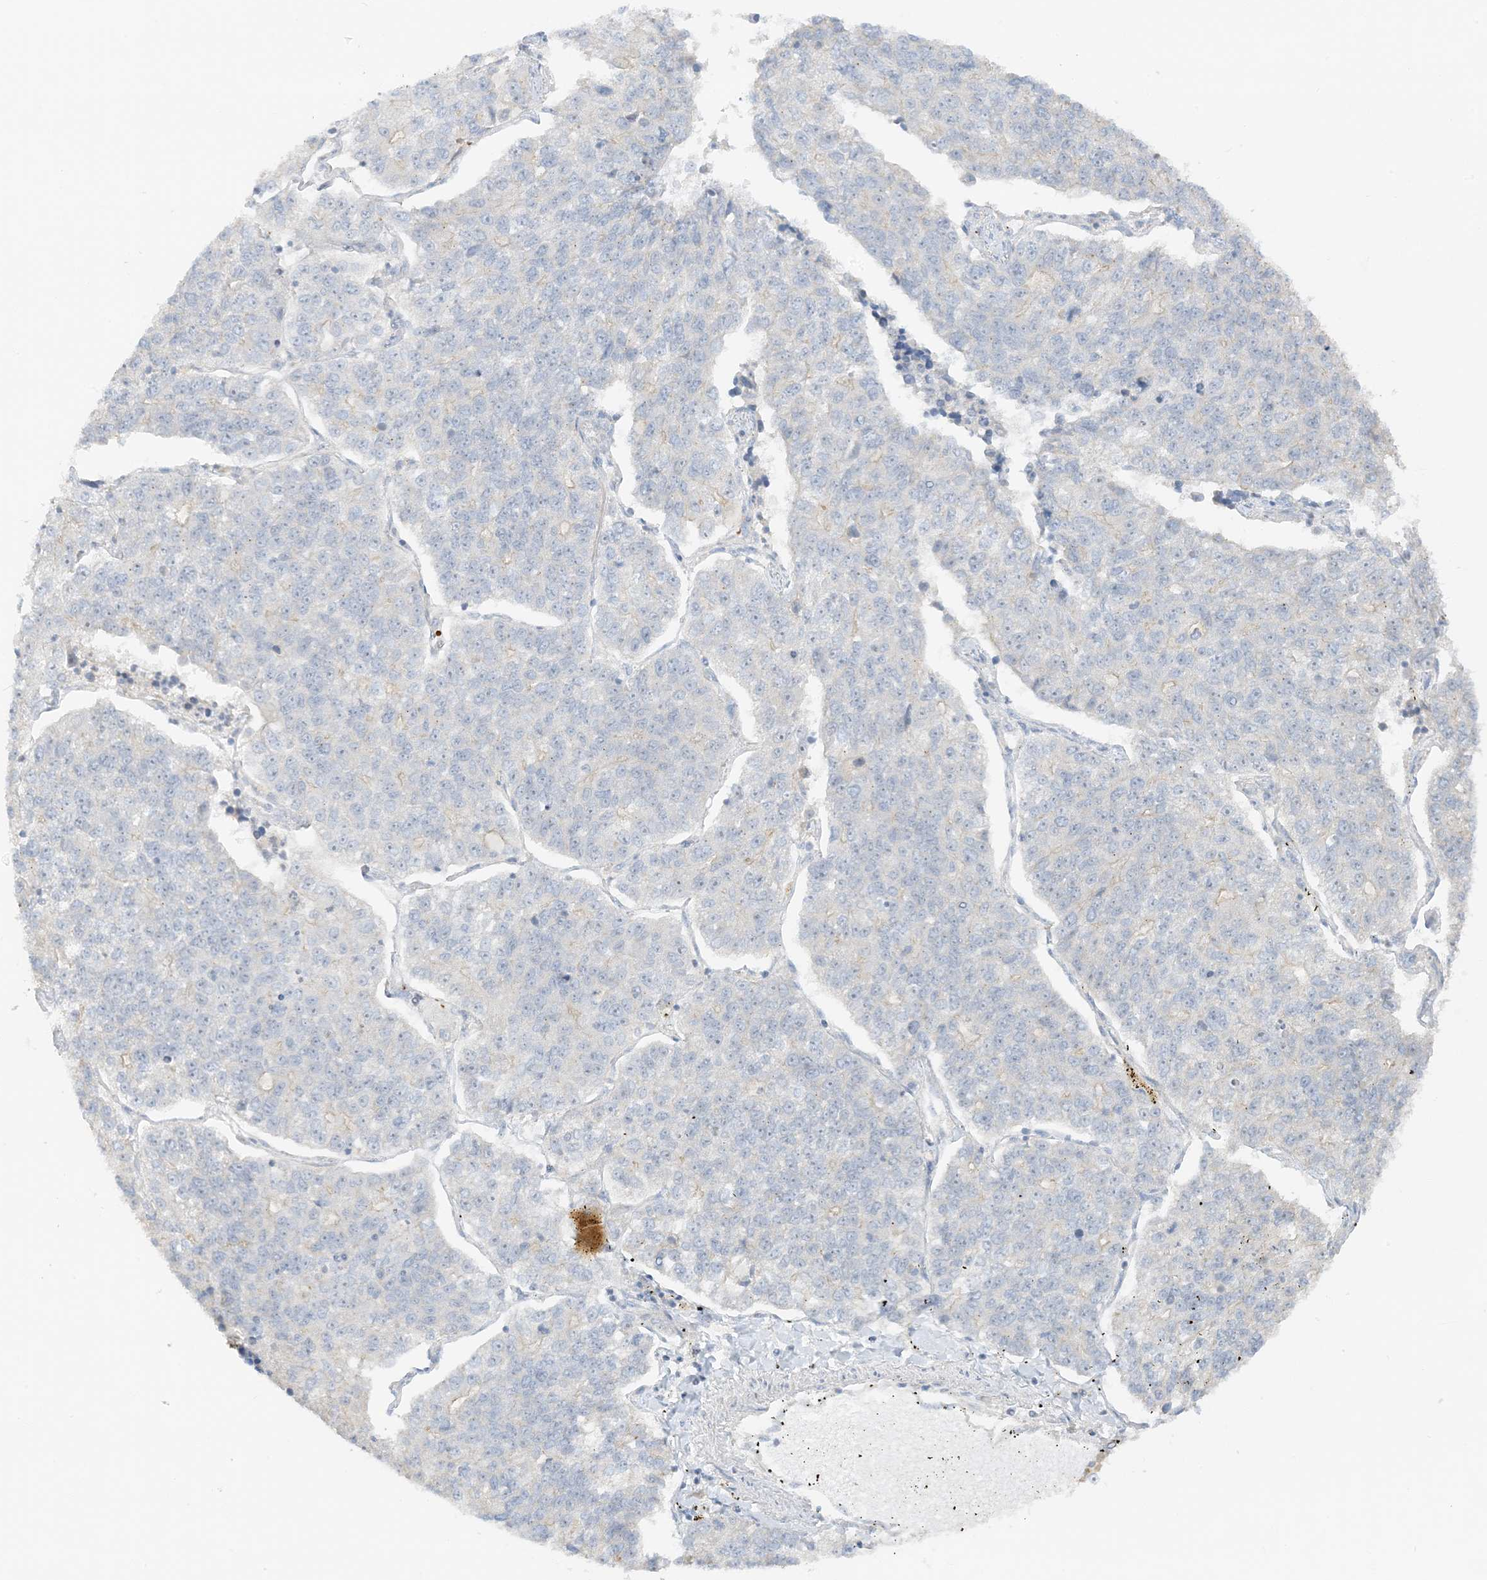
{"staining": {"intensity": "negative", "quantity": "none", "location": "none"}, "tissue": "lung cancer", "cell_type": "Tumor cells", "image_type": "cancer", "snomed": [{"axis": "morphology", "description": "Adenocarcinoma, NOS"}, {"axis": "topography", "description": "Lung"}], "caption": "The photomicrograph exhibits no staining of tumor cells in lung cancer (adenocarcinoma).", "gene": "ETAA1", "patient": {"sex": "male", "age": 49}}